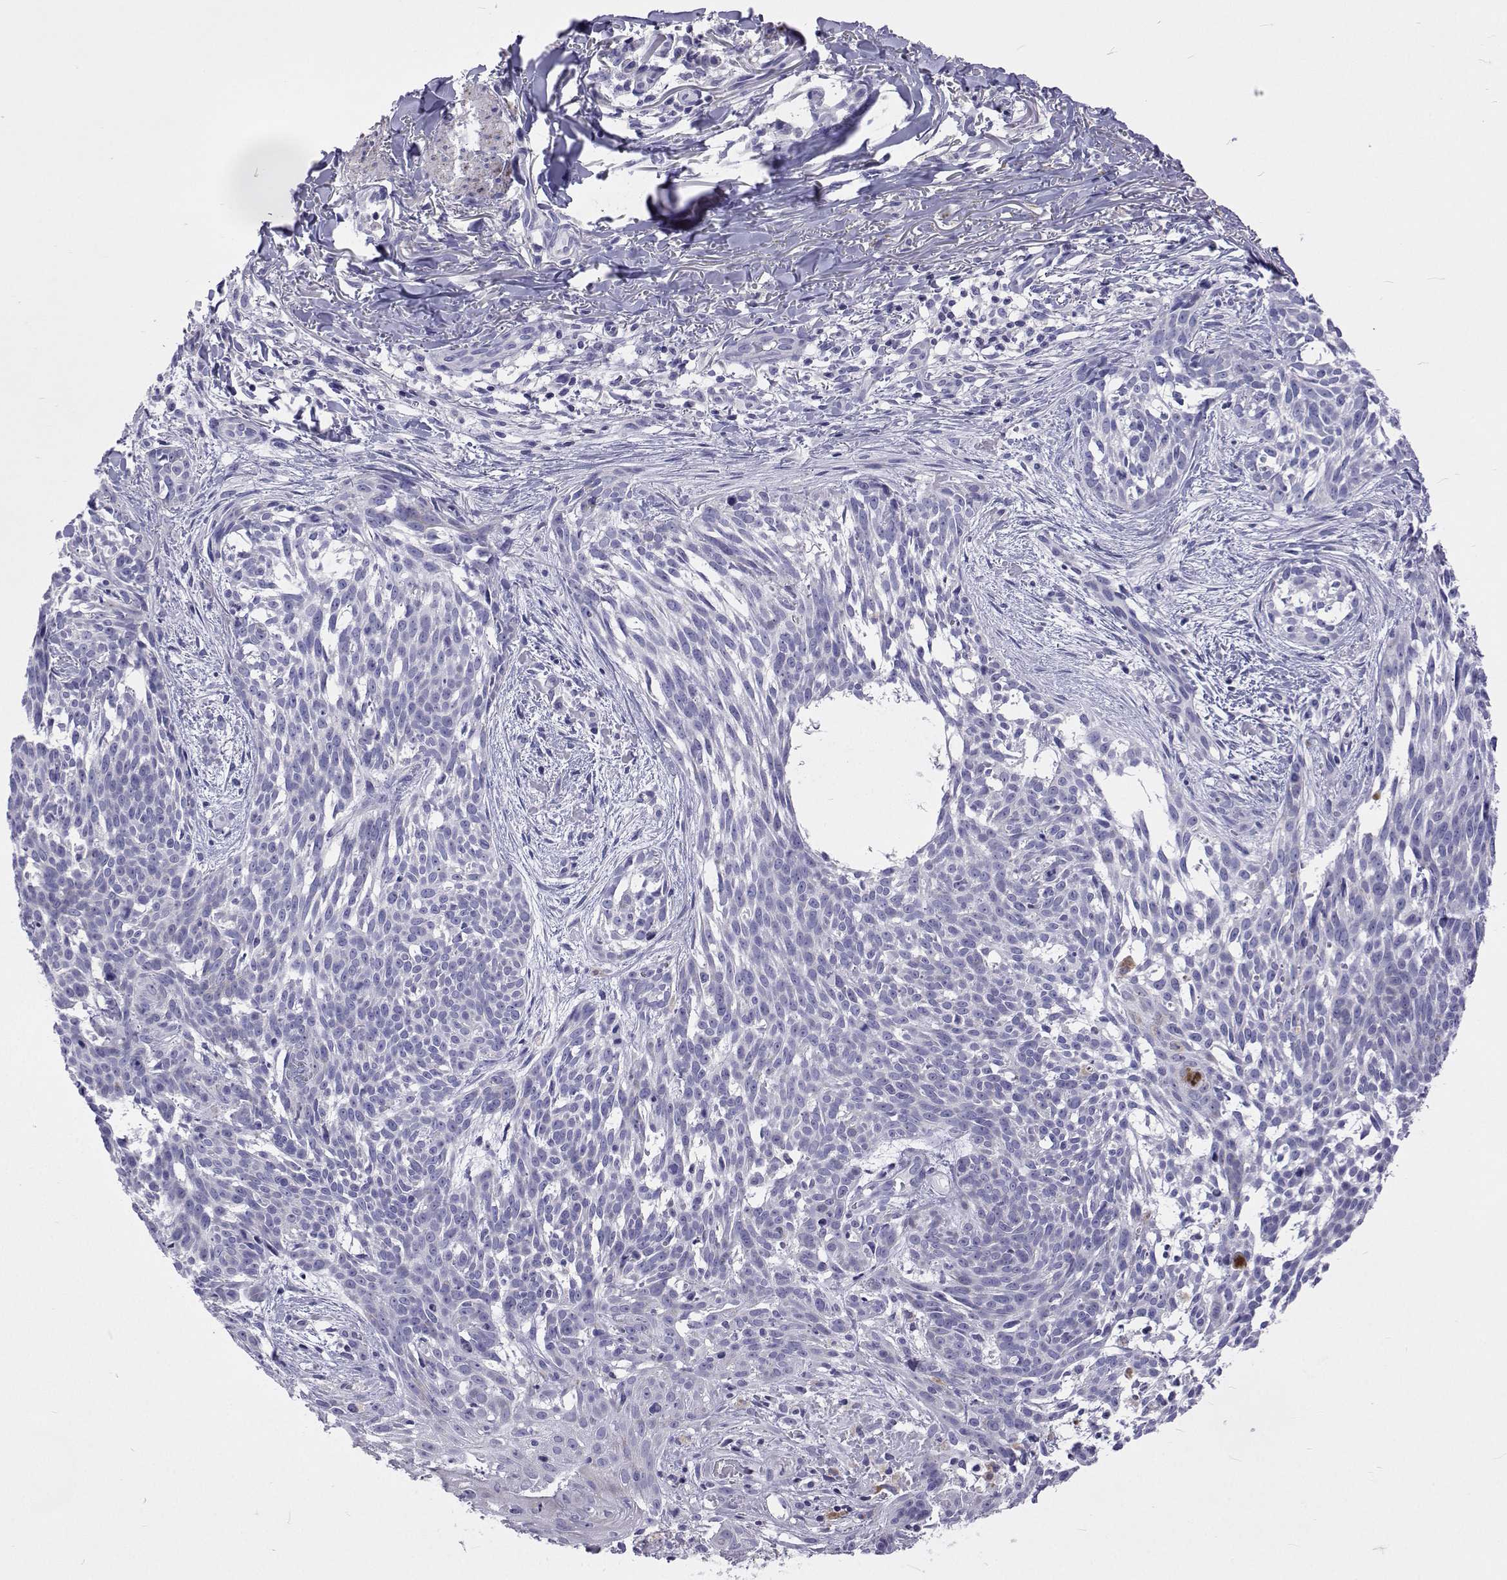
{"staining": {"intensity": "negative", "quantity": "none", "location": "none"}, "tissue": "skin cancer", "cell_type": "Tumor cells", "image_type": "cancer", "snomed": [{"axis": "morphology", "description": "Basal cell carcinoma"}, {"axis": "topography", "description": "Skin"}], "caption": "The histopathology image shows no staining of tumor cells in skin cancer (basal cell carcinoma). (Brightfield microscopy of DAB (3,3'-diaminobenzidine) IHC at high magnification).", "gene": "UMODL1", "patient": {"sex": "male", "age": 88}}